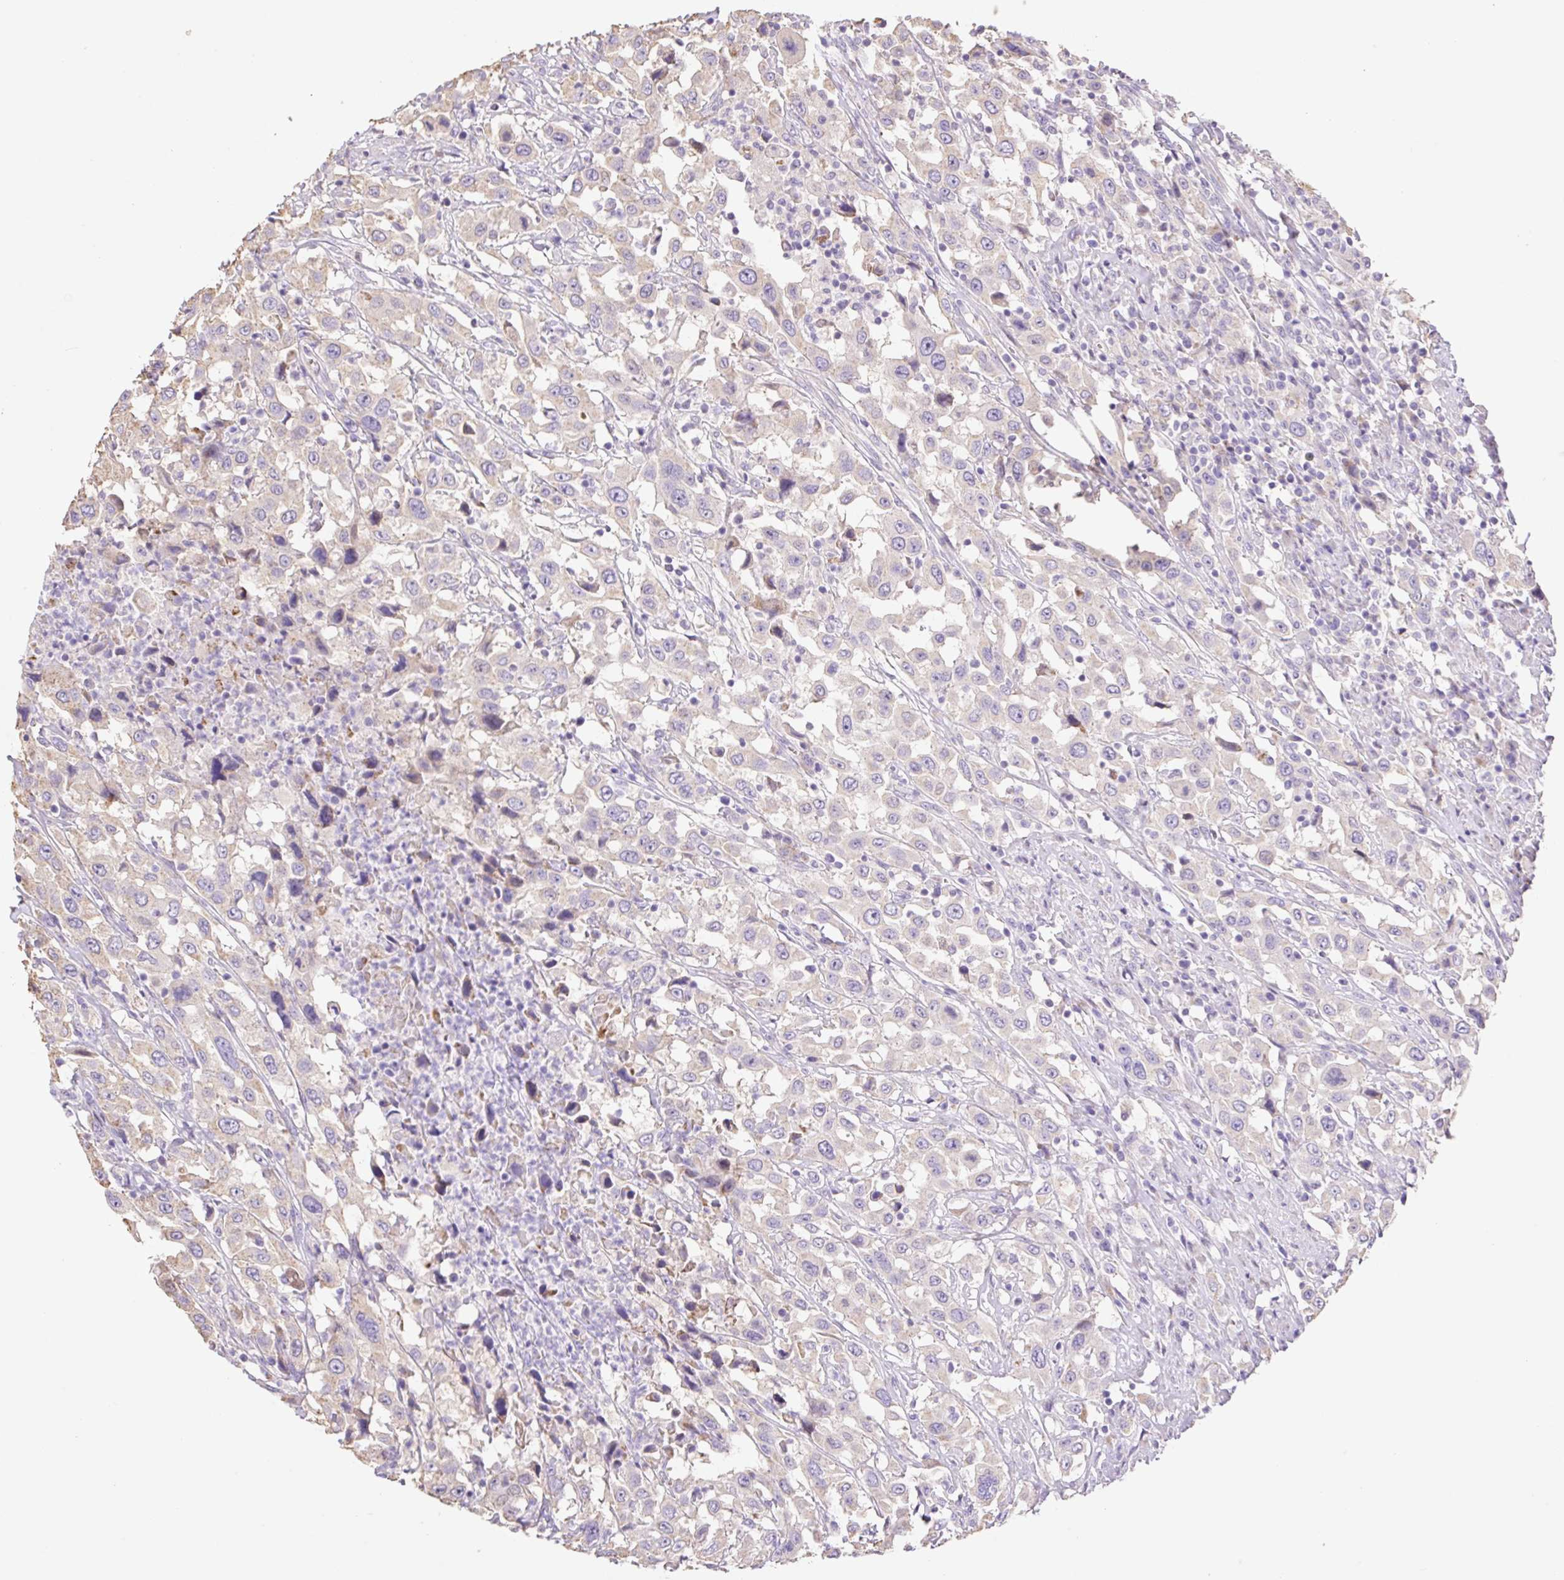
{"staining": {"intensity": "negative", "quantity": "none", "location": "none"}, "tissue": "urothelial cancer", "cell_type": "Tumor cells", "image_type": "cancer", "snomed": [{"axis": "morphology", "description": "Urothelial carcinoma, High grade"}, {"axis": "topography", "description": "Urinary bladder"}], "caption": "Immunohistochemical staining of human urothelial carcinoma (high-grade) reveals no significant staining in tumor cells.", "gene": "COPZ2", "patient": {"sex": "male", "age": 61}}